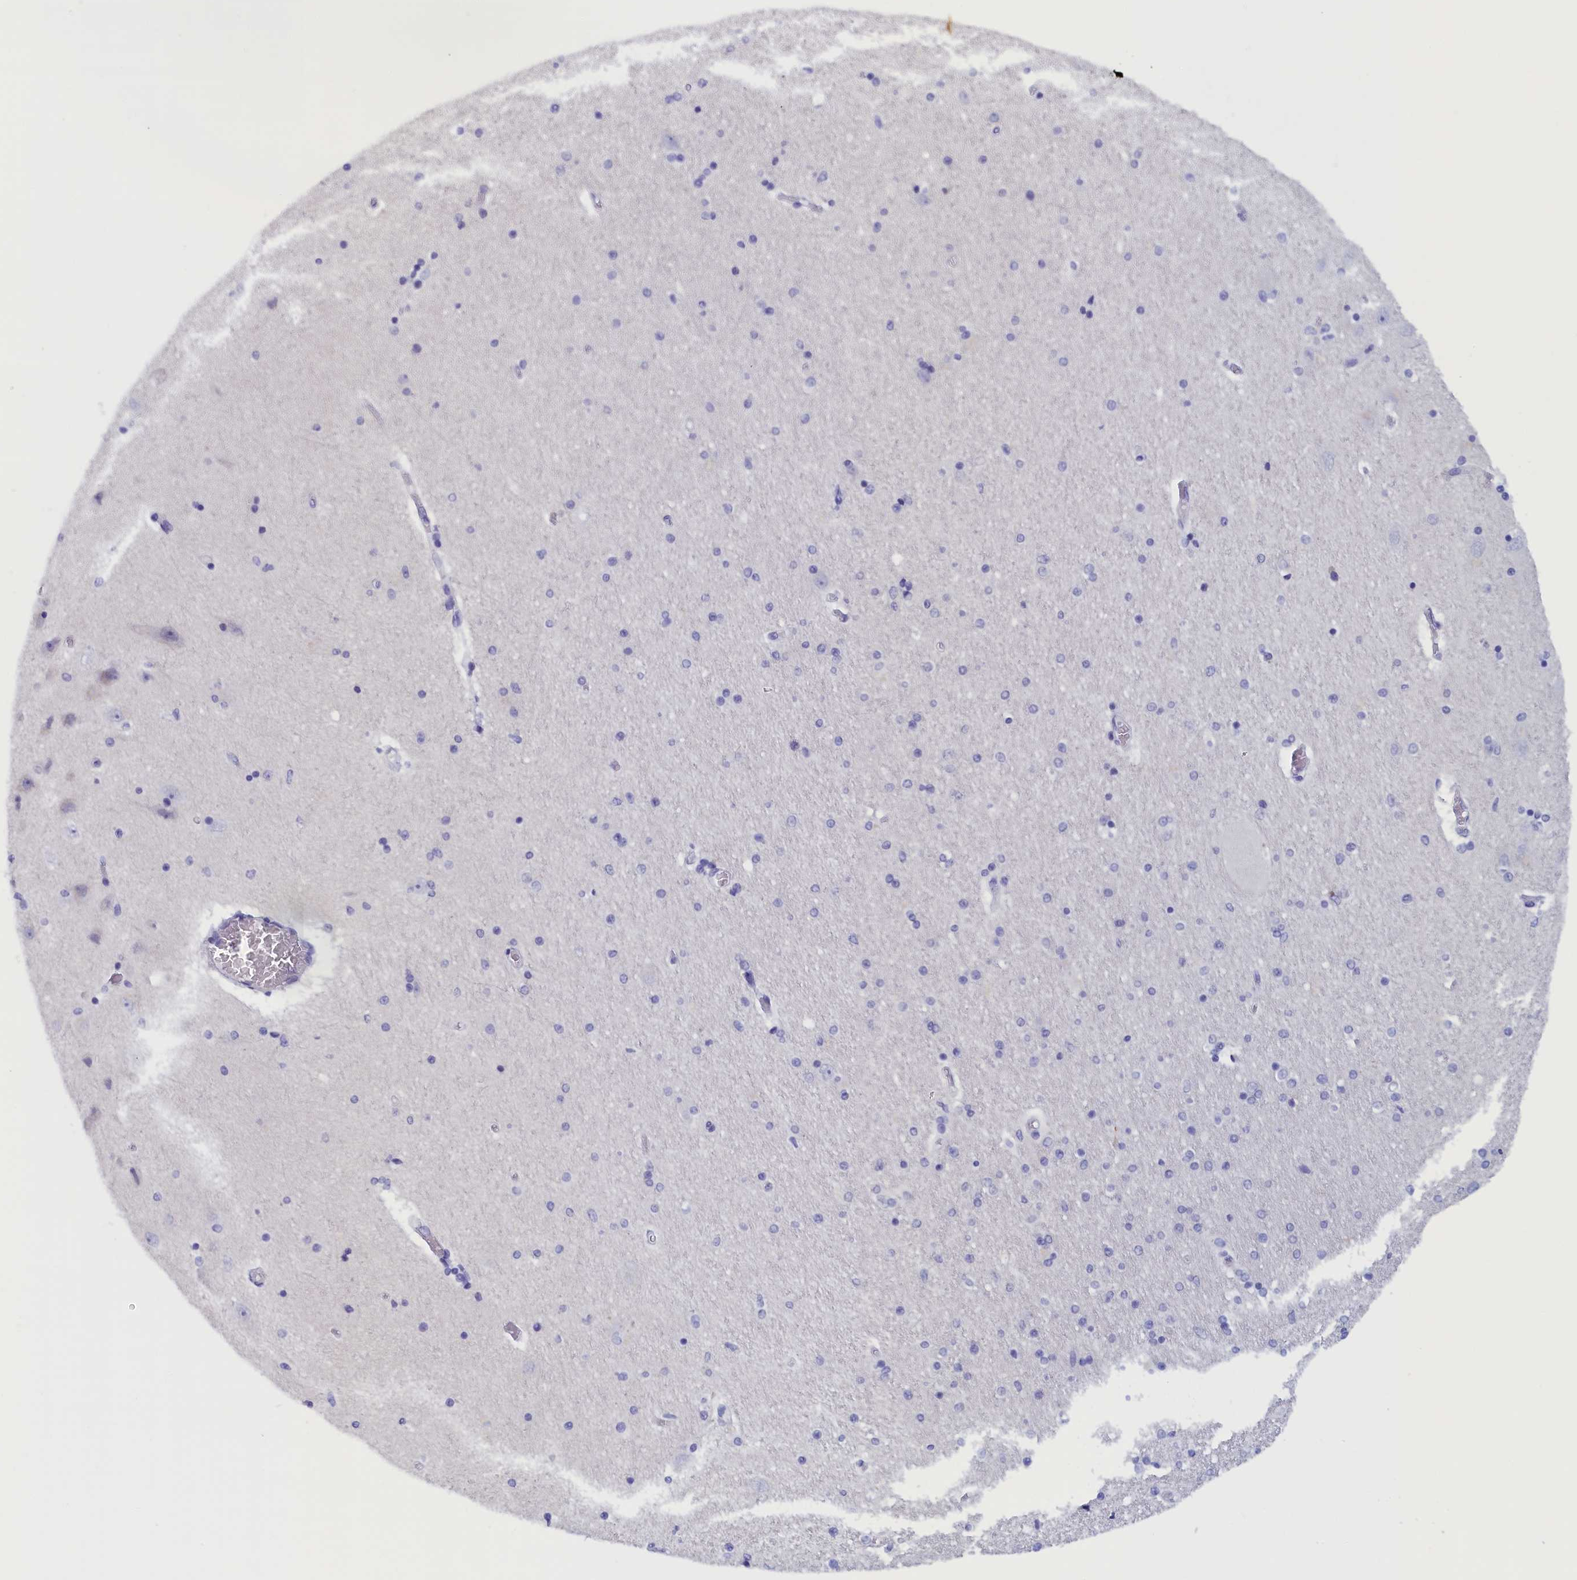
{"staining": {"intensity": "negative", "quantity": "none", "location": "none"}, "tissue": "hippocampus", "cell_type": "Glial cells", "image_type": "normal", "snomed": [{"axis": "morphology", "description": "Normal tissue, NOS"}, {"axis": "topography", "description": "Hippocampus"}], "caption": "Glial cells show no significant protein staining in benign hippocampus. (Brightfield microscopy of DAB immunohistochemistry (IHC) at high magnification).", "gene": "ANKRD2", "patient": {"sex": "female", "age": 54}}